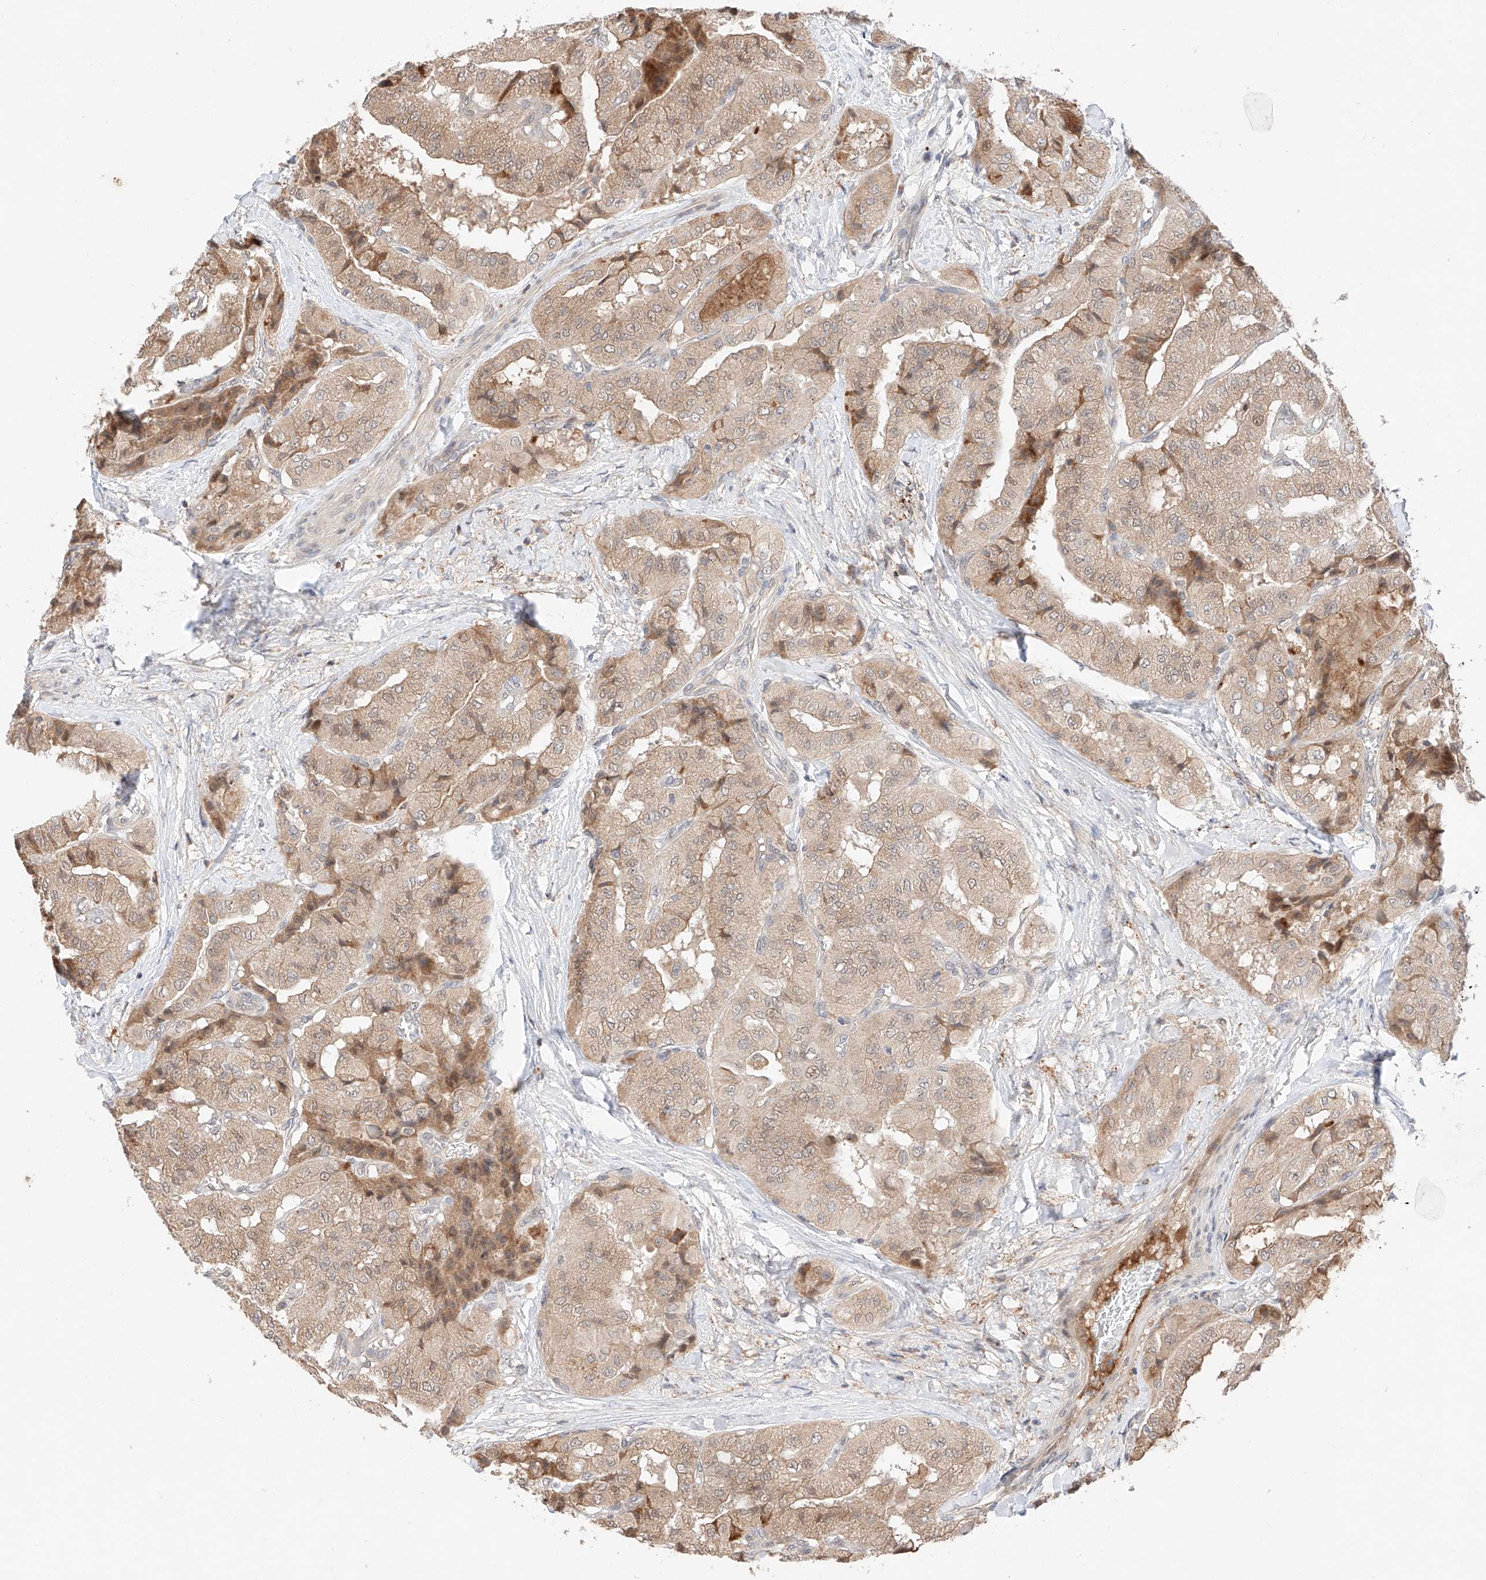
{"staining": {"intensity": "moderate", "quantity": "25%-75%", "location": "cytoplasmic/membranous"}, "tissue": "thyroid cancer", "cell_type": "Tumor cells", "image_type": "cancer", "snomed": [{"axis": "morphology", "description": "Papillary adenocarcinoma, NOS"}, {"axis": "topography", "description": "Thyroid gland"}], "caption": "The immunohistochemical stain shows moderate cytoplasmic/membranous expression in tumor cells of papillary adenocarcinoma (thyroid) tissue.", "gene": "GCNT1", "patient": {"sex": "female", "age": 59}}